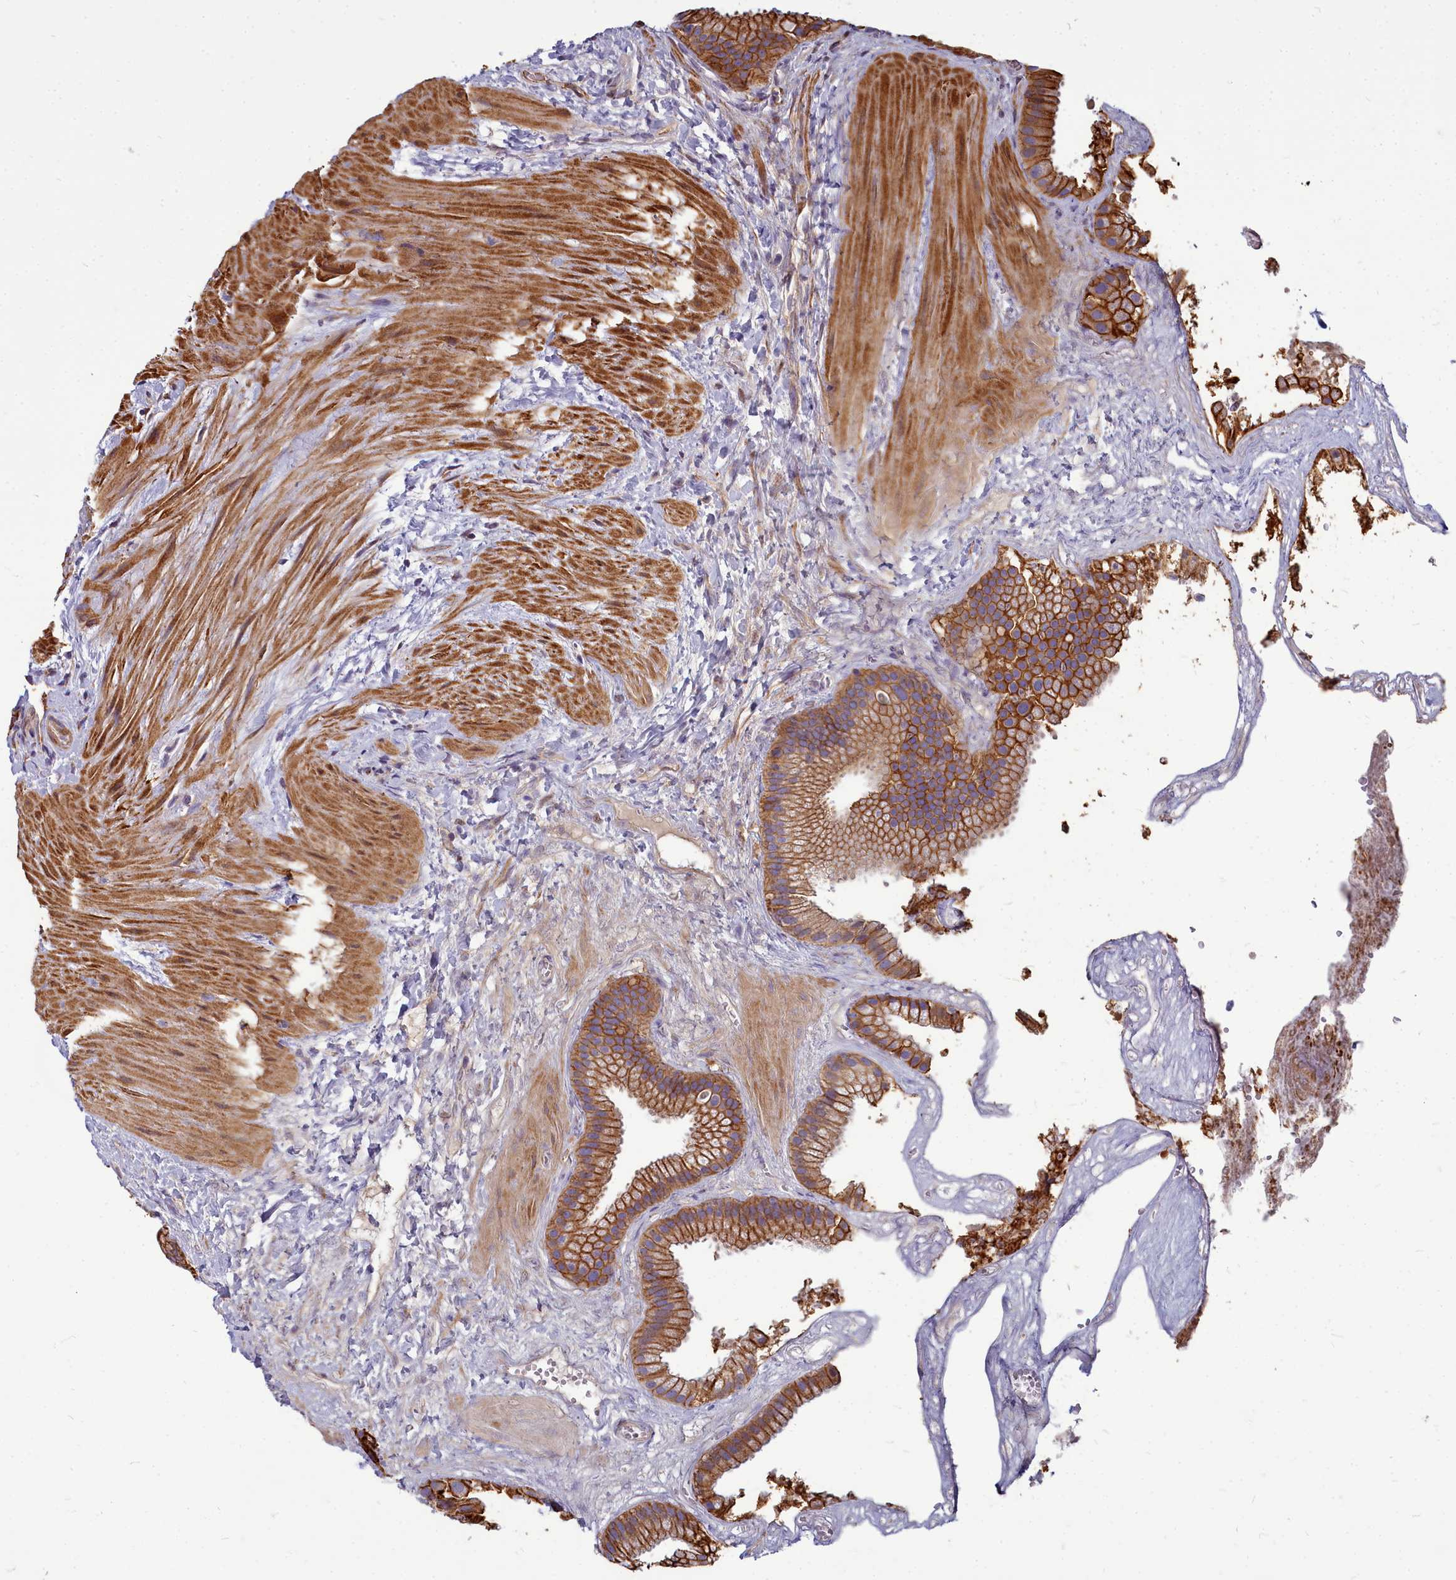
{"staining": {"intensity": "moderate", "quantity": ">75%", "location": "cytoplasmic/membranous"}, "tissue": "gallbladder", "cell_type": "Glandular cells", "image_type": "normal", "snomed": [{"axis": "morphology", "description": "Normal tissue, NOS"}, {"axis": "topography", "description": "Gallbladder"}], "caption": "Gallbladder stained with DAB (3,3'-diaminobenzidine) IHC displays medium levels of moderate cytoplasmic/membranous expression in approximately >75% of glandular cells.", "gene": "TTC5", "patient": {"sex": "male", "age": 55}}